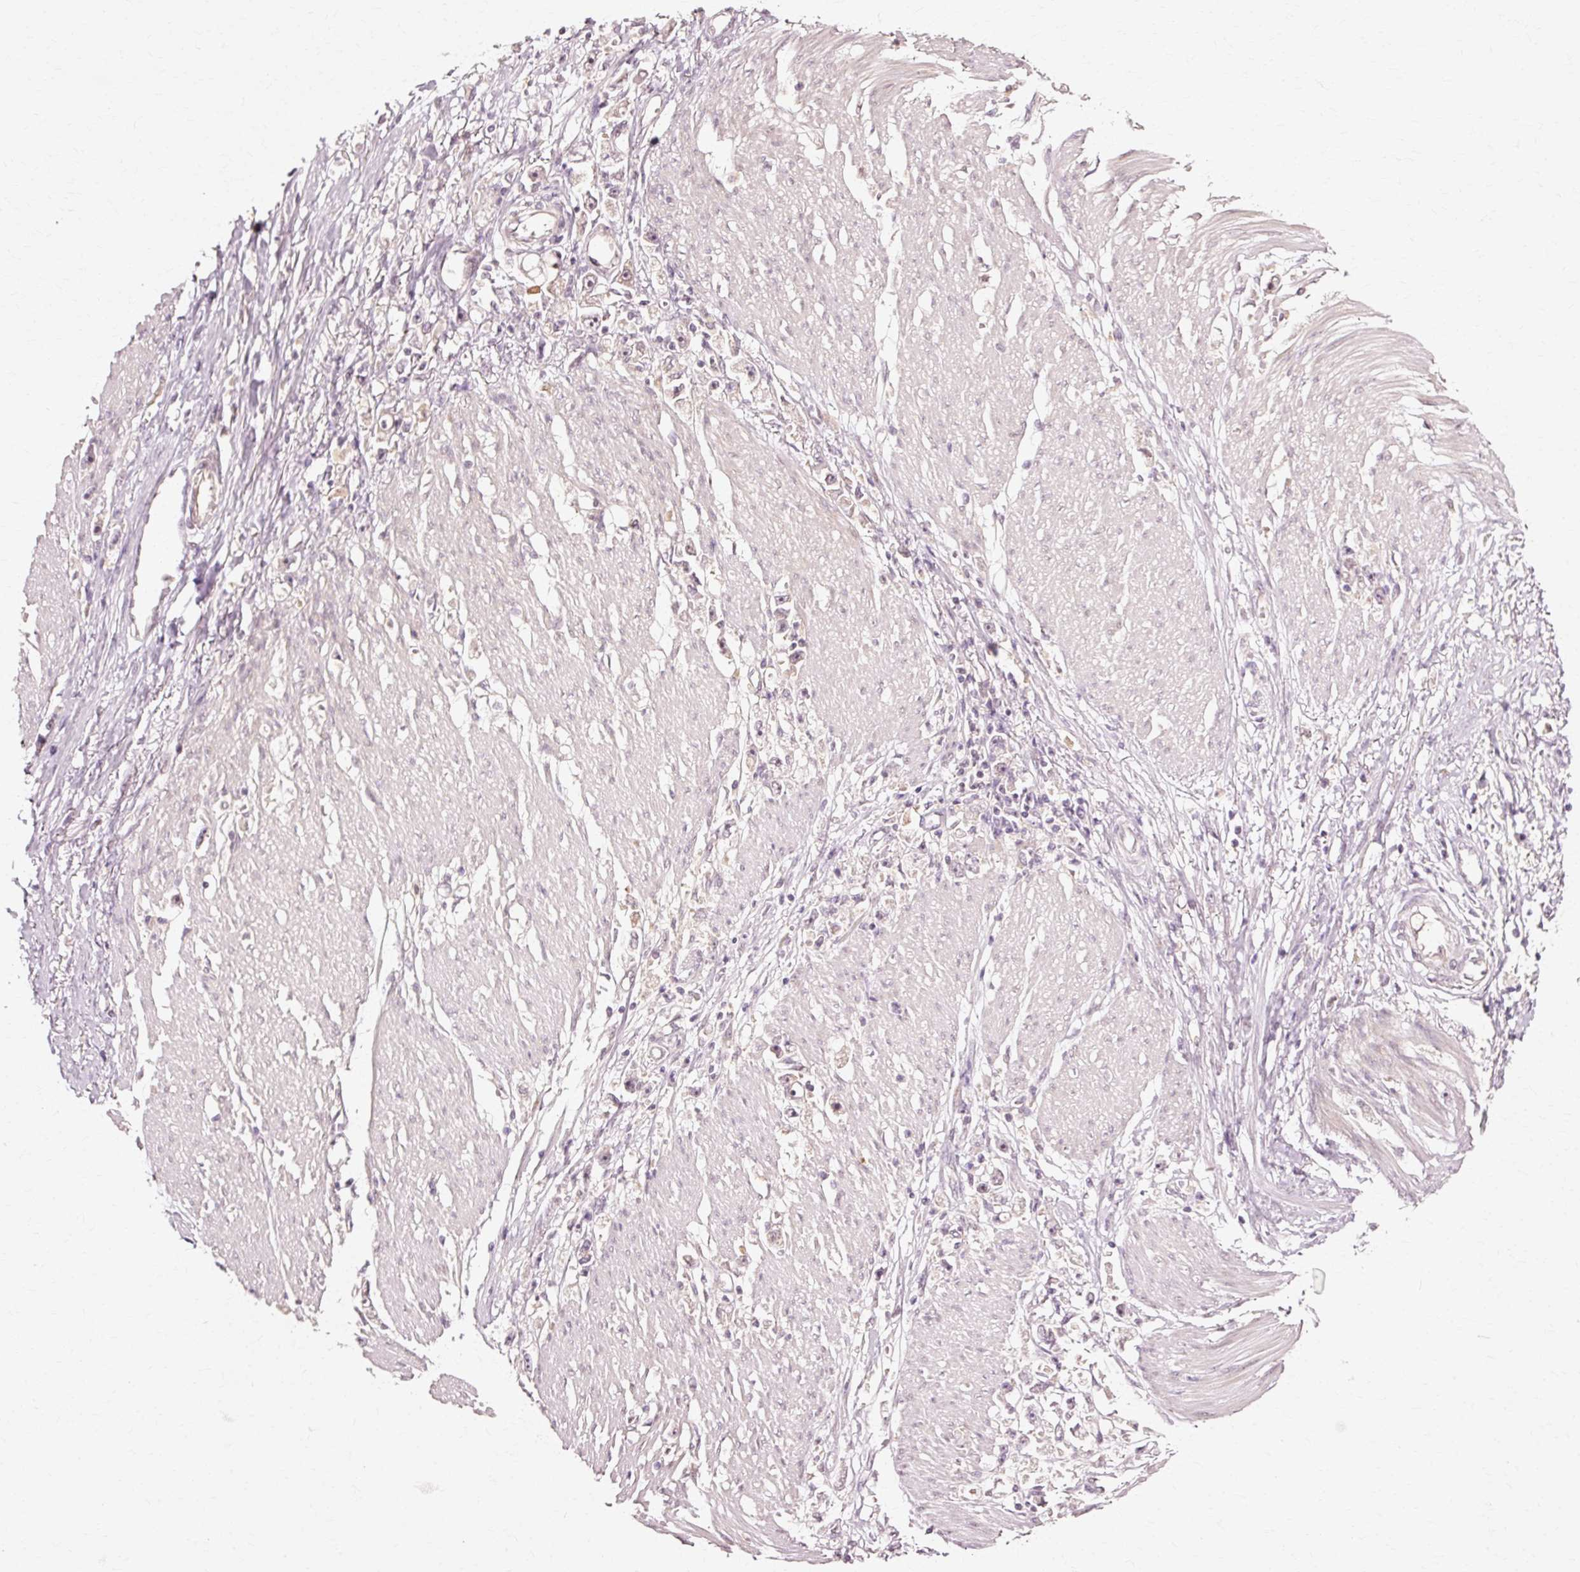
{"staining": {"intensity": "negative", "quantity": "none", "location": "none"}, "tissue": "stomach cancer", "cell_type": "Tumor cells", "image_type": "cancer", "snomed": [{"axis": "morphology", "description": "Adenocarcinoma, NOS"}, {"axis": "topography", "description": "Stomach"}], "caption": "Tumor cells are negative for brown protein staining in stomach adenocarcinoma.", "gene": "RGPD5", "patient": {"sex": "female", "age": 59}}